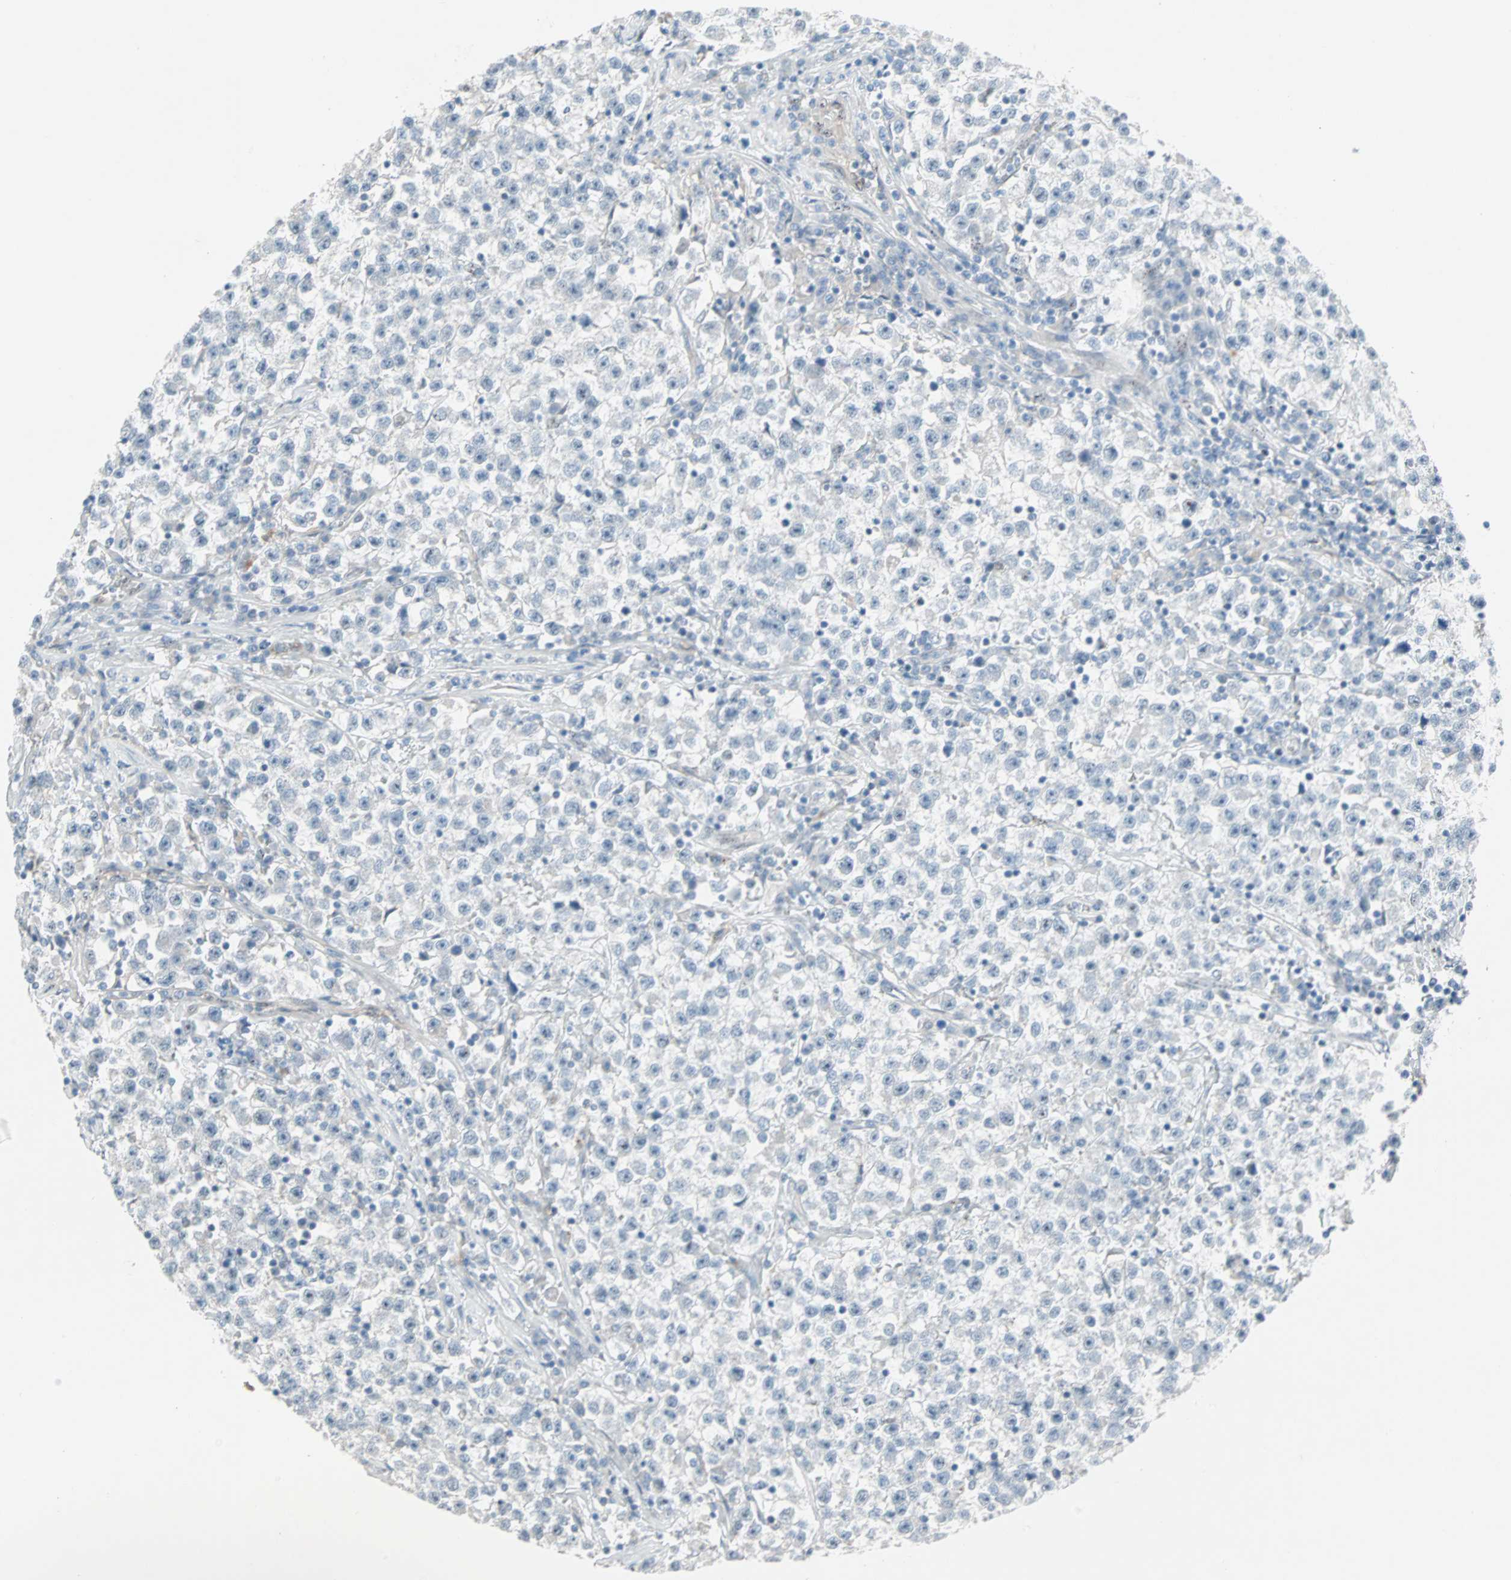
{"staining": {"intensity": "negative", "quantity": "none", "location": "none"}, "tissue": "testis cancer", "cell_type": "Tumor cells", "image_type": "cancer", "snomed": [{"axis": "morphology", "description": "Seminoma, NOS"}, {"axis": "topography", "description": "Testis"}], "caption": "IHC of human seminoma (testis) demonstrates no staining in tumor cells.", "gene": "CAND2", "patient": {"sex": "male", "age": 22}}